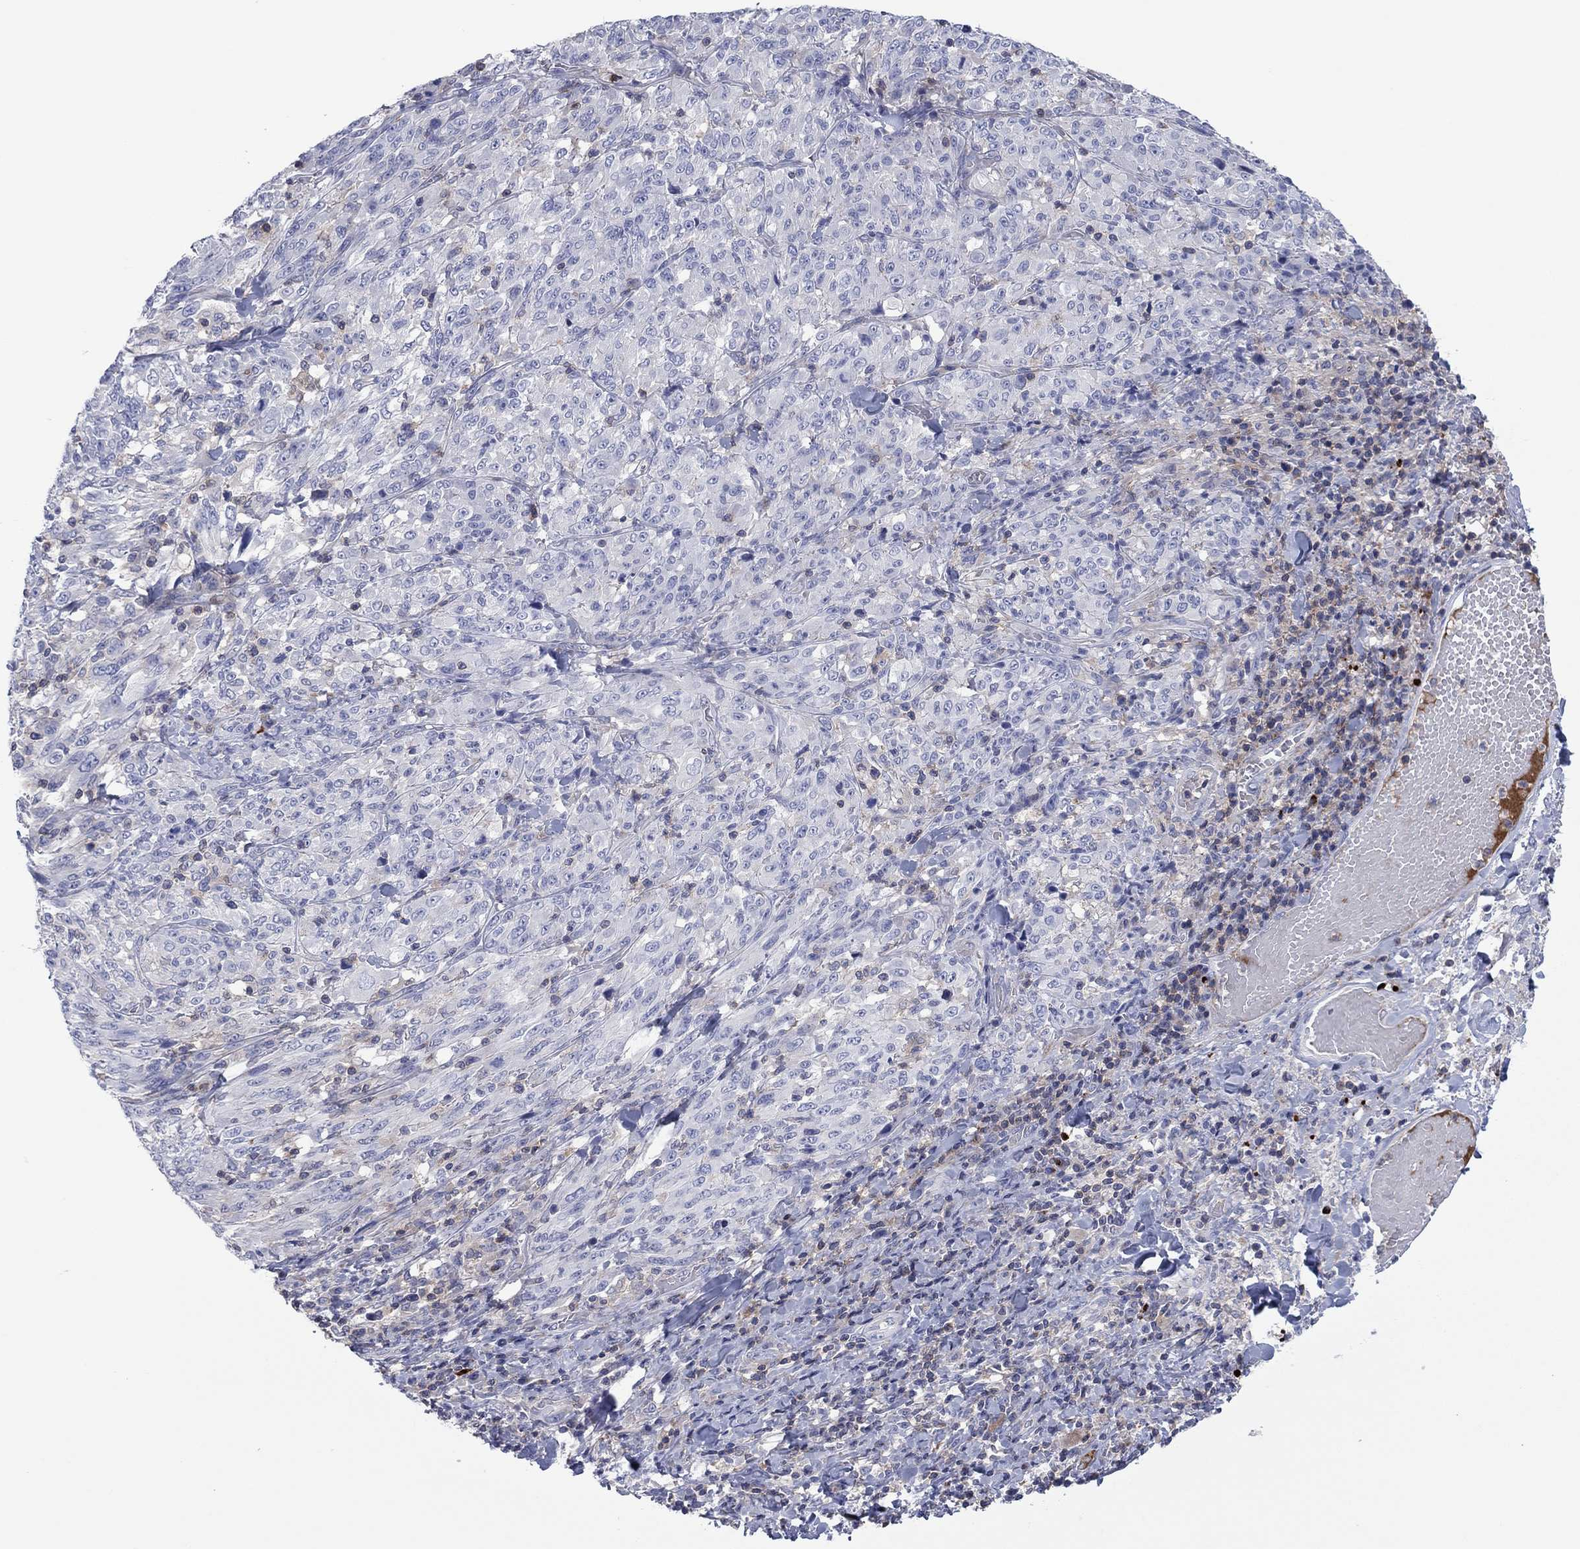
{"staining": {"intensity": "negative", "quantity": "none", "location": "none"}, "tissue": "melanoma", "cell_type": "Tumor cells", "image_type": "cancer", "snomed": [{"axis": "morphology", "description": "Malignant melanoma, NOS"}, {"axis": "topography", "description": "Skin"}], "caption": "Tumor cells are negative for protein expression in human malignant melanoma. The staining was performed using DAB to visualize the protein expression in brown, while the nuclei were stained in blue with hematoxylin (Magnification: 20x).", "gene": "PVR", "patient": {"sex": "female", "age": 91}}